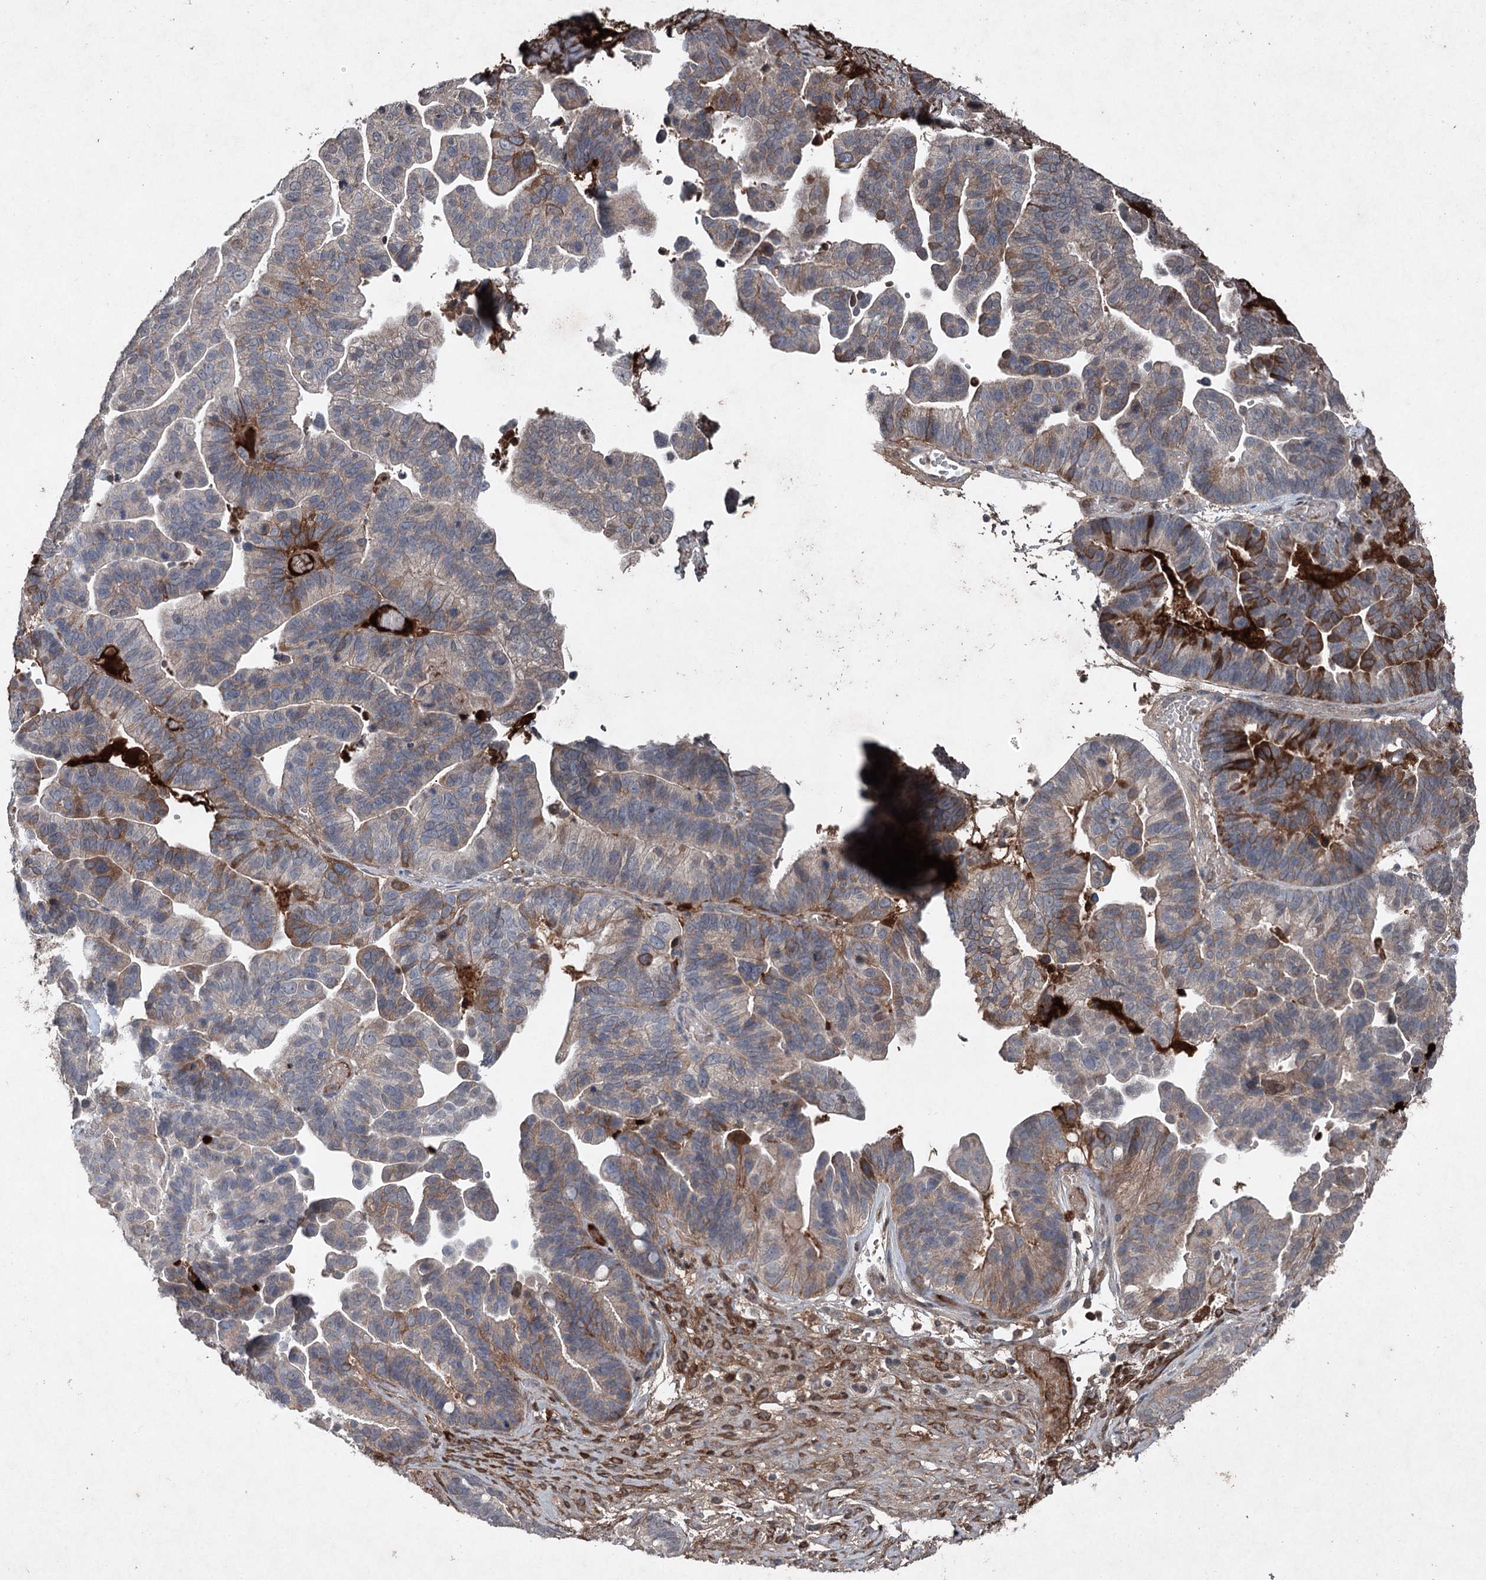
{"staining": {"intensity": "strong", "quantity": "<25%", "location": "cytoplasmic/membranous"}, "tissue": "ovarian cancer", "cell_type": "Tumor cells", "image_type": "cancer", "snomed": [{"axis": "morphology", "description": "Cystadenocarcinoma, serous, NOS"}, {"axis": "topography", "description": "Ovary"}], "caption": "This micrograph demonstrates IHC staining of human ovarian cancer, with medium strong cytoplasmic/membranous staining in about <25% of tumor cells.", "gene": "PGLYRP2", "patient": {"sex": "female", "age": 56}}